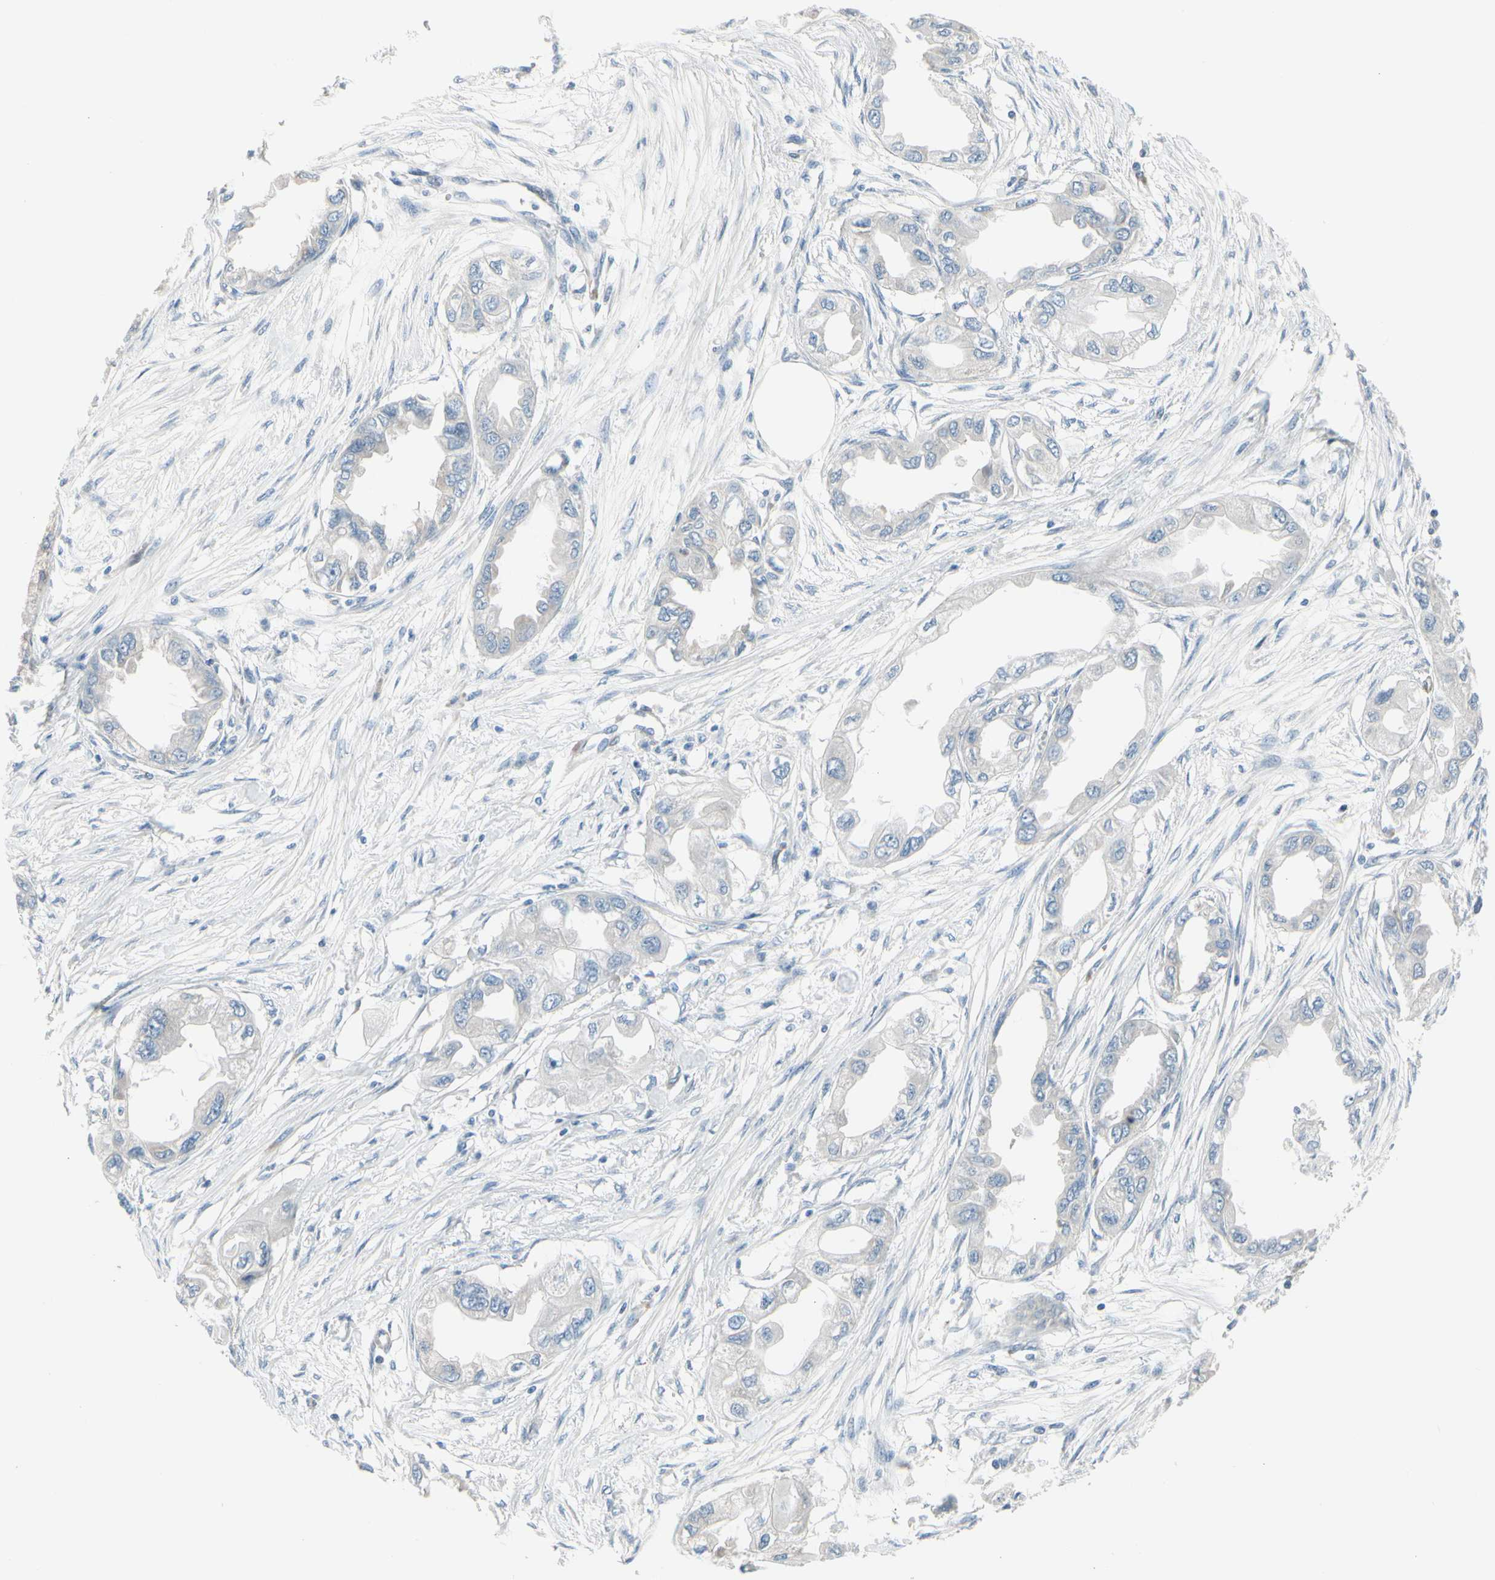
{"staining": {"intensity": "negative", "quantity": "none", "location": "none"}, "tissue": "endometrial cancer", "cell_type": "Tumor cells", "image_type": "cancer", "snomed": [{"axis": "morphology", "description": "Adenocarcinoma, NOS"}, {"axis": "topography", "description": "Endometrium"}], "caption": "A high-resolution image shows IHC staining of adenocarcinoma (endometrial), which shows no significant positivity in tumor cells. The staining was performed using DAB to visualize the protein expression in brown, while the nuclei were stained in blue with hematoxylin (Magnification: 20x).", "gene": "MAP2", "patient": {"sex": "female", "age": 67}}